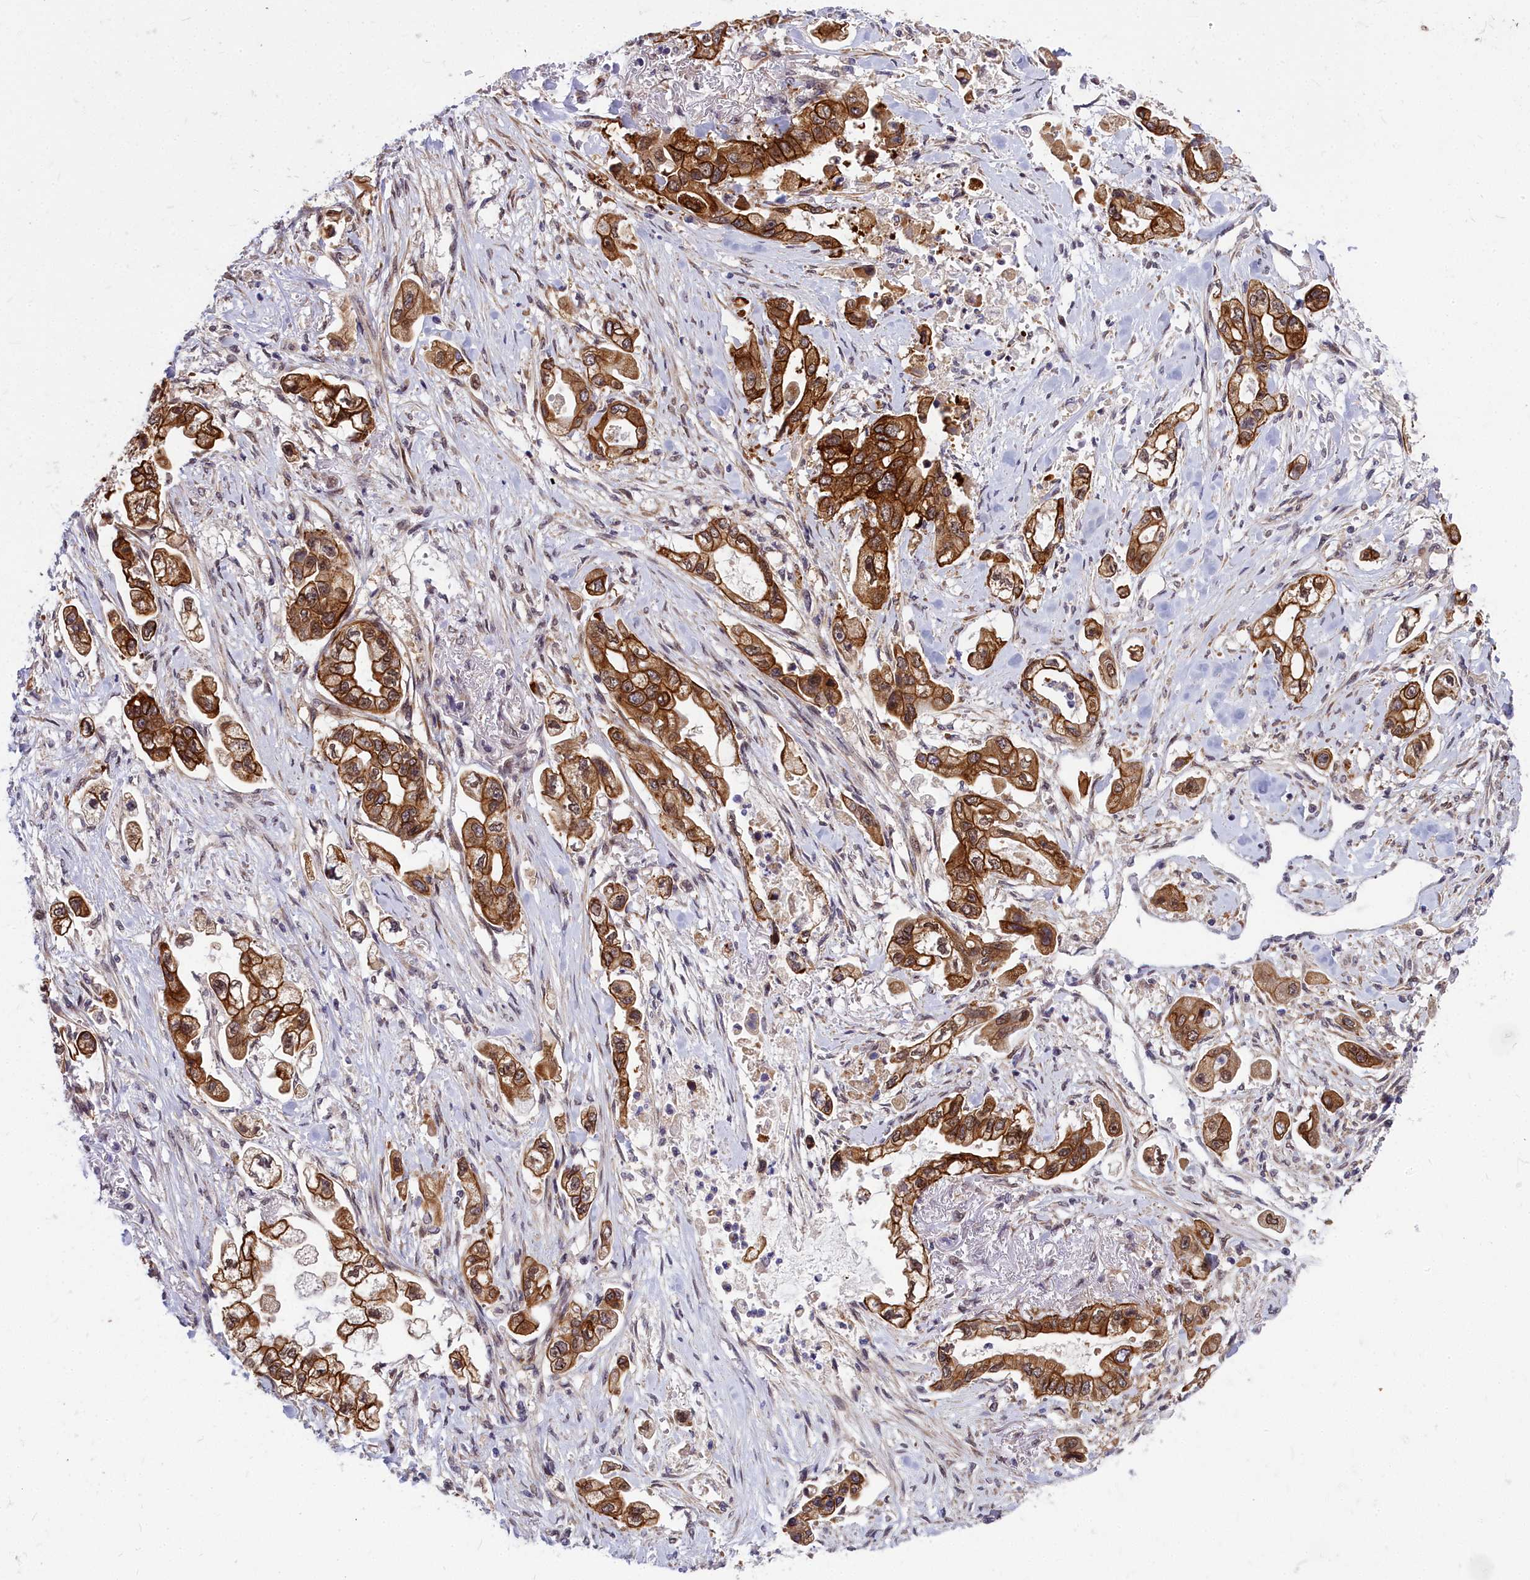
{"staining": {"intensity": "strong", "quantity": ">75%", "location": "cytoplasmic/membranous,nuclear"}, "tissue": "stomach cancer", "cell_type": "Tumor cells", "image_type": "cancer", "snomed": [{"axis": "morphology", "description": "Adenocarcinoma, NOS"}, {"axis": "topography", "description": "Stomach"}], "caption": "Brown immunohistochemical staining in stomach cancer (adenocarcinoma) shows strong cytoplasmic/membranous and nuclear staining in about >75% of tumor cells.", "gene": "ABCB8", "patient": {"sex": "male", "age": 62}}